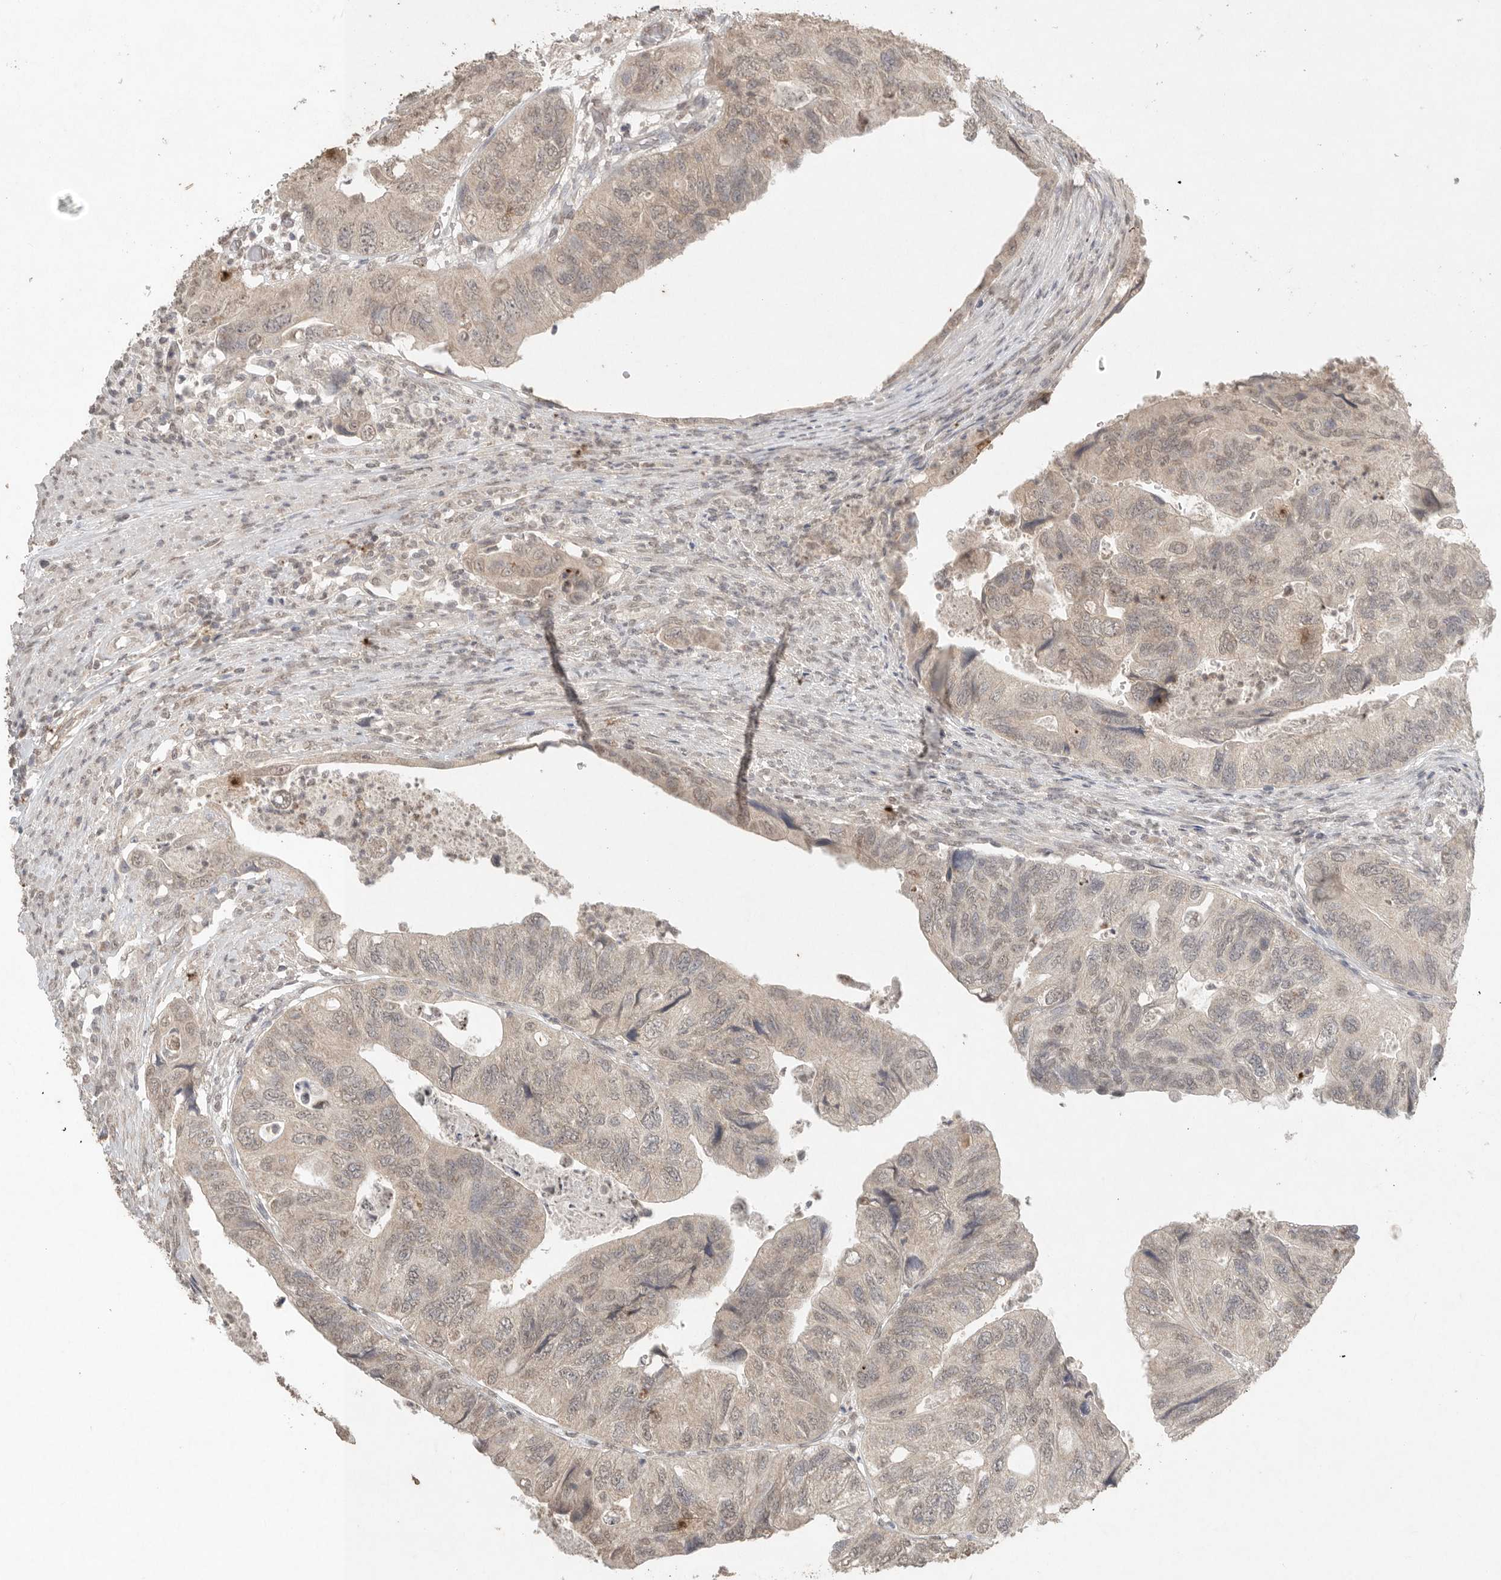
{"staining": {"intensity": "weak", "quantity": "25%-75%", "location": "cytoplasmic/membranous,nuclear"}, "tissue": "colorectal cancer", "cell_type": "Tumor cells", "image_type": "cancer", "snomed": [{"axis": "morphology", "description": "Adenocarcinoma, NOS"}, {"axis": "topography", "description": "Rectum"}], "caption": "A micrograph of human colorectal cancer (adenocarcinoma) stained for a protein reveals weak cytoplasmic/membranous and nuclear brown staining in tumor cells.", "gene": "KLK5", "patient": {"sex": "male", "age": 63}}